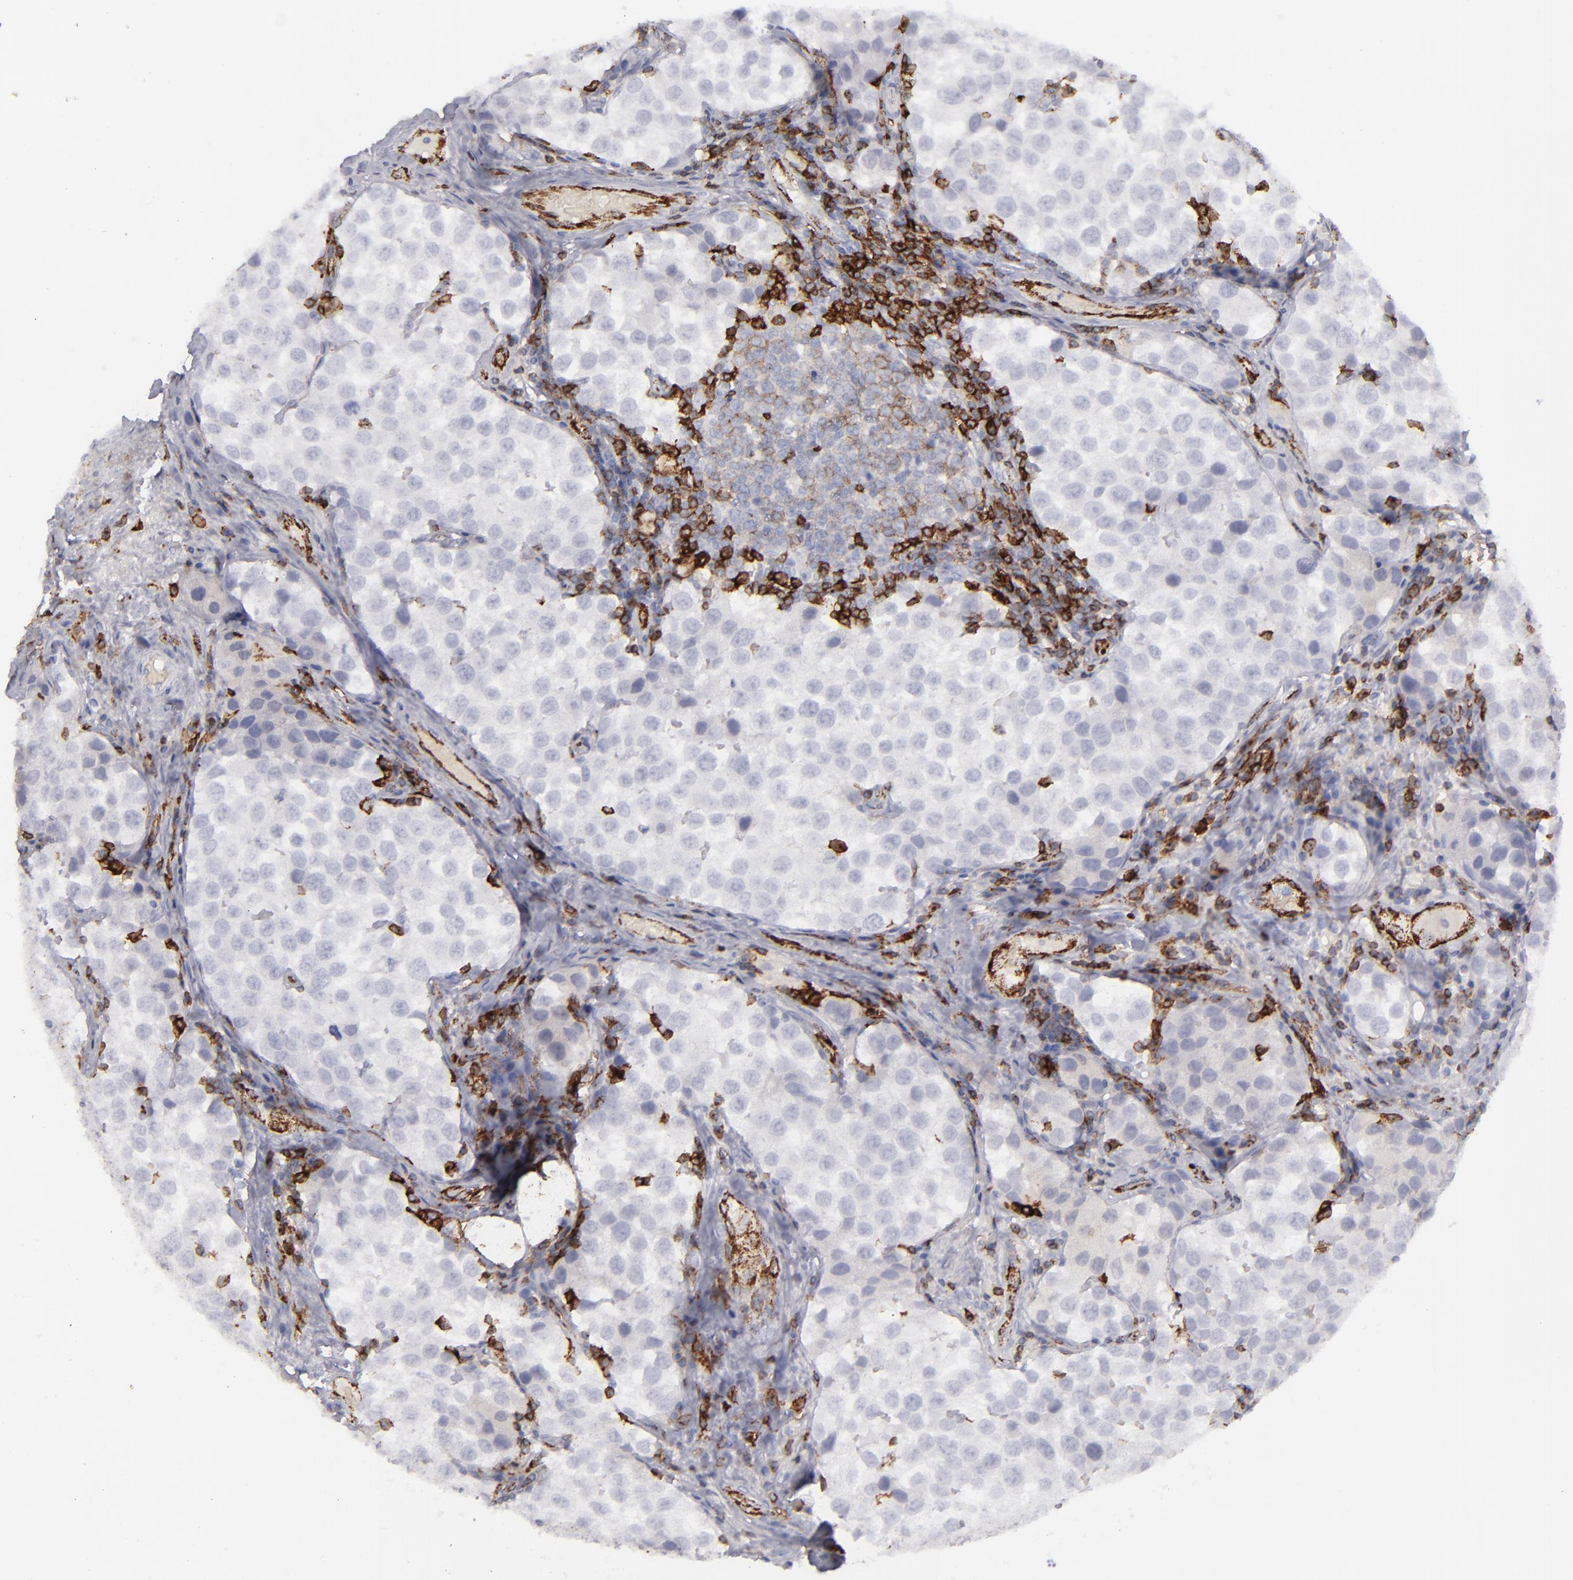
{"staining": {"intensity": "negative", "quantity": "none", "location": "none"}, "tissue": "testis cancer", "cell_type": "Tumor cells", "image_type": "cancer", "snomed": [{"axis": "morphology", "description": "Seminoma, NOS"}, {"axis": "topography", "description": "Testis"}], "caption": "This photomicrograph is of testis seminoma stained with immunohistochemistry (IHC) to label a protein in brown with the nuclei are counter-stained blue. There is no staining in tumor cells.", "gene": "CD27", "patient": {"sex": "male", "age": 39}}